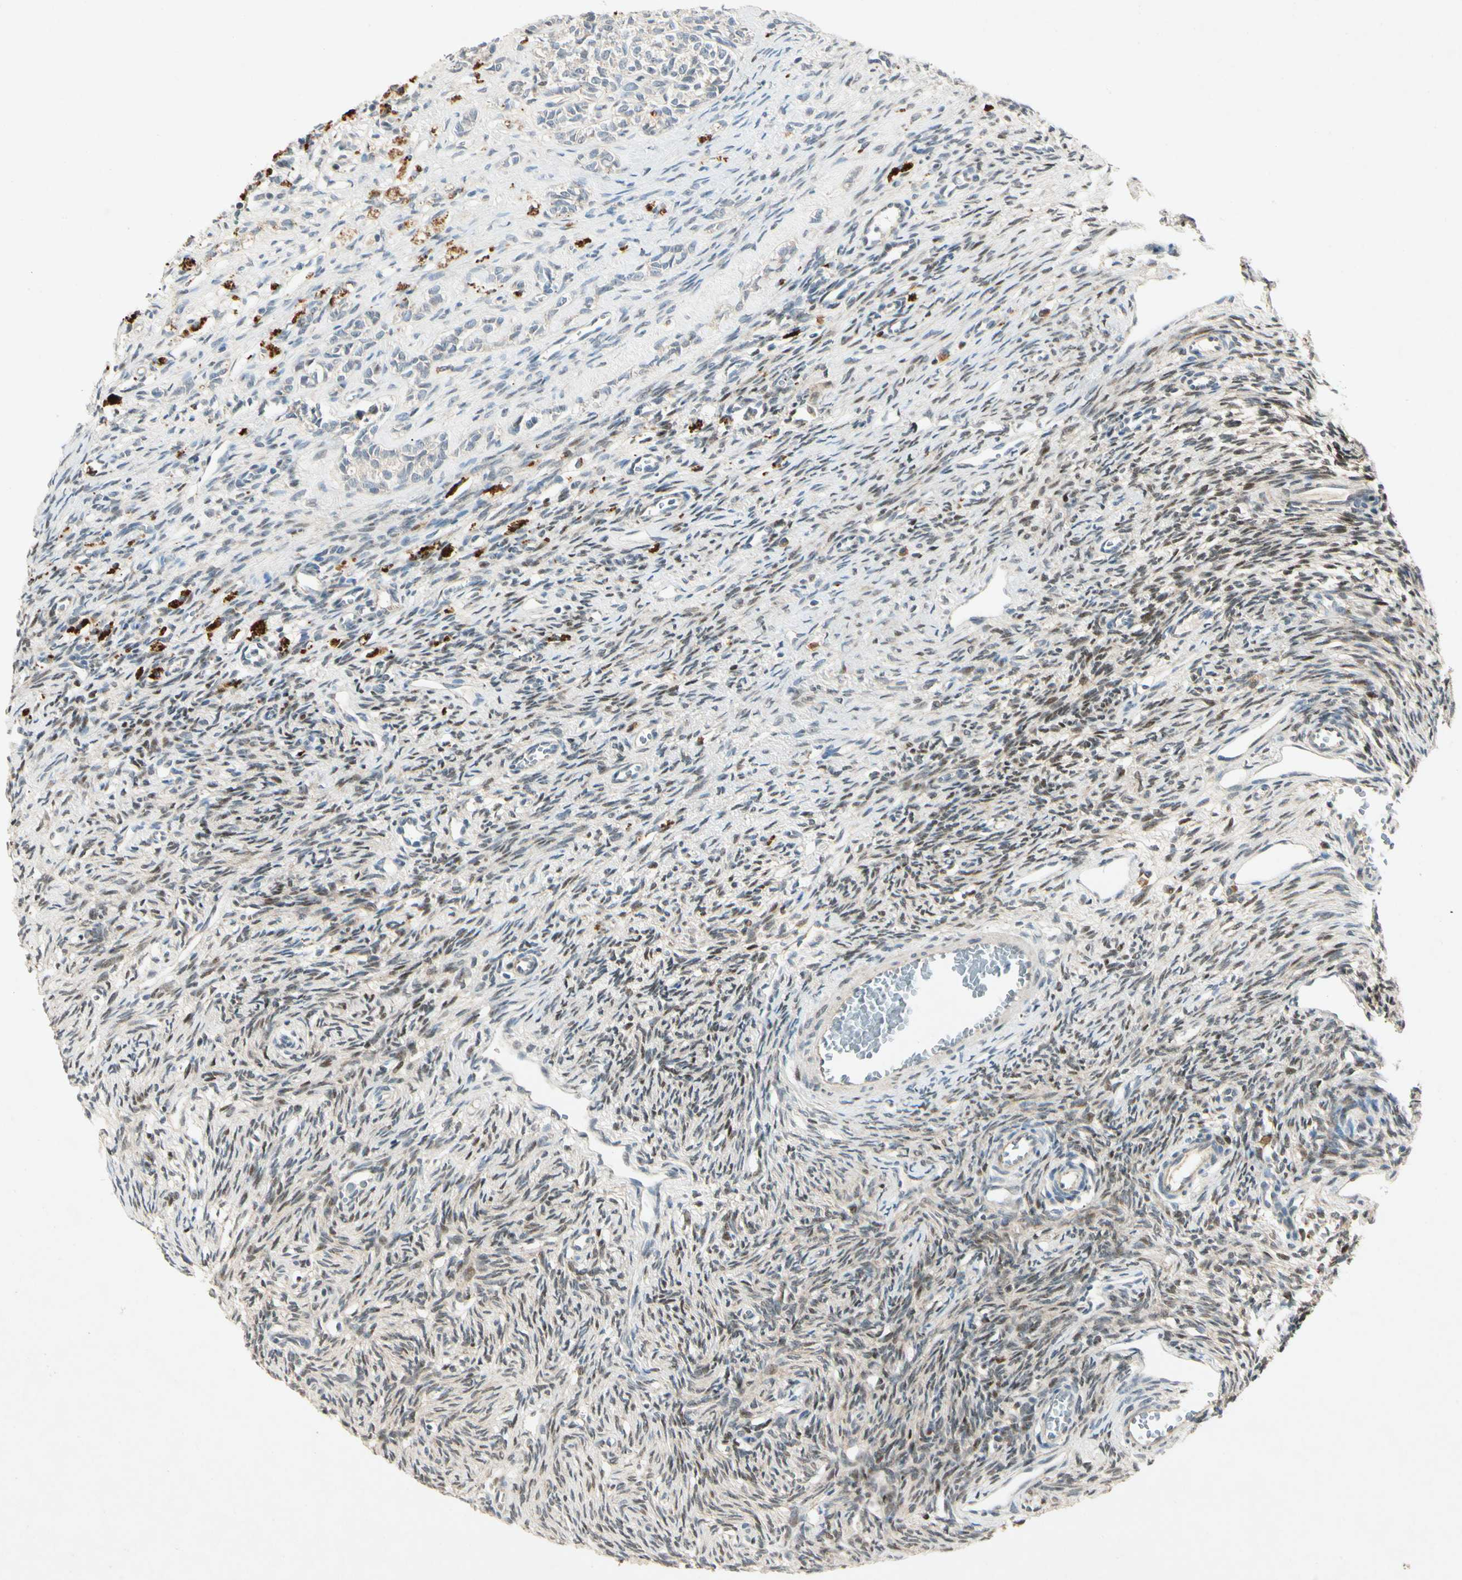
{"staining": {"intensity": "moderate", "quantity": ">75%", "location": "nuclear"}, "tissue": "ovary", "cell_type": "Ovarian stroma cells", "image_type": "normal", "snomed": [{"axis": "morphology", "description": "Normal tissue, NOS"}, {"axis": "topography", "description": "Ovary"}], "caption": "This is a photomicrograph of immunohistochemistry (IHC) staining of unremarkable ovary, which shows moderate positivity in the nuclear of ovarian stroma cells.", "gene": "HSPA1B", "patient": {"sex": "female", "age": 33}}